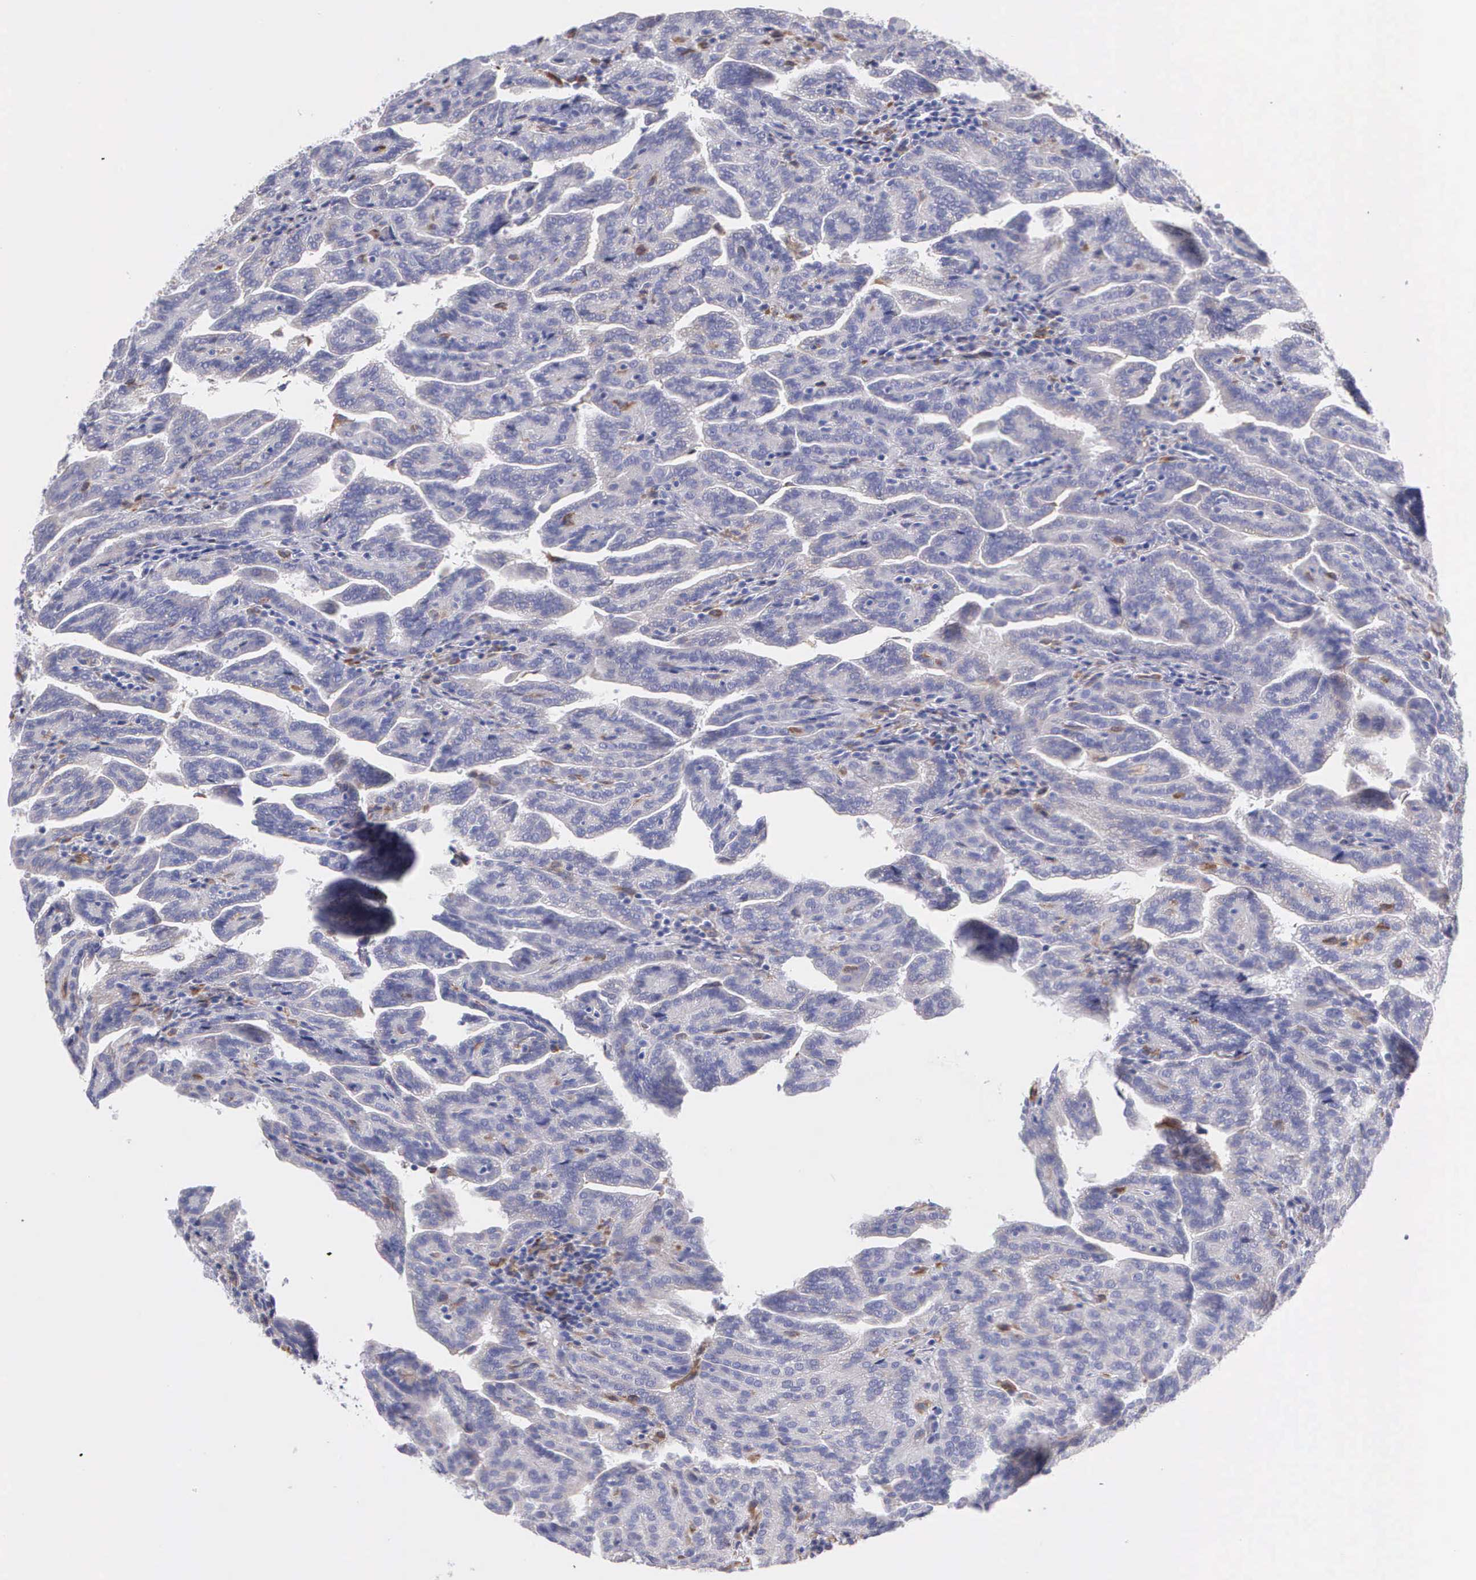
{"staining": {"intensity": "negative", "quantity": "none", "location": "none"}, "tissue": "renal cancer", "cell_type": "Tumor cells", "image_type": "cancer", "snomed": [{"axis": "morphology", "description": "Adenocarcinoma, NOS"}, {"axis": "topography", "description": "Kidney"}], "caption": "DAB (3,3'-diaminobenzidine) immunohistochemical staining of renal adenocarcinoma reveals no significant positivity in tumor cells.", "gene": "TYRP1", "patient": {"sex": "male", "age": 61}}